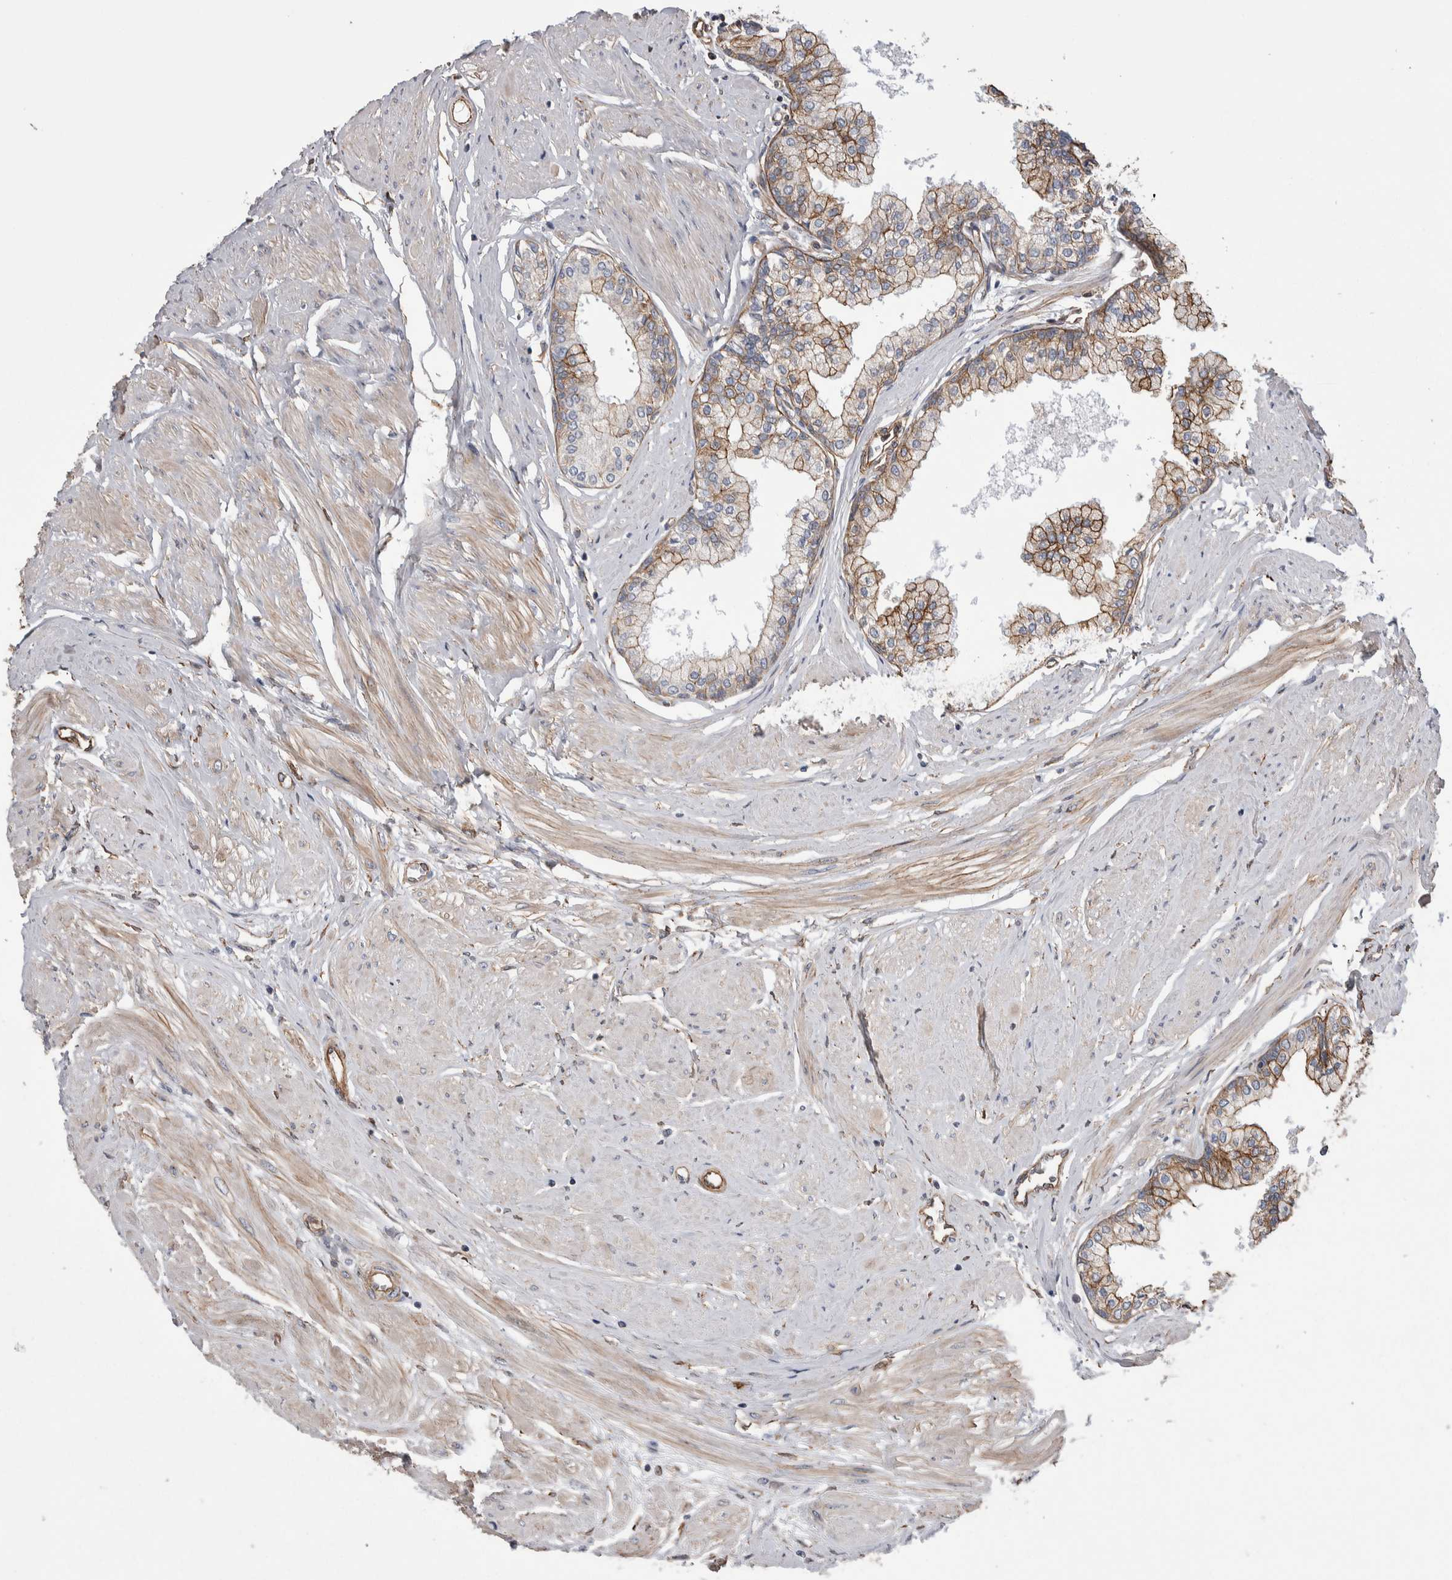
{"staining": {"intensity": "moderate", "quantity": ">75%", "location": "cytoplasmic/membranous"}, "tissue": "seminal vesicle", "cell_type": "Glandular cells", "image_type": "normal", "snomed": [{"axis": "morphology", "description": "Normal tissue, NOS"}, {"axis": "topography", "description": "Prostate"}, {"axis": "topography", "description": "Seminal veicle"}], "caption": "Immunohistochemical staining of unremarkable seminal vesicle exhibits moderate cytoplasmic/membranous protein expression in about >75% of glandular cells.", "gene": "KIF12", "patient": {"sex": "male", "age": 60}}